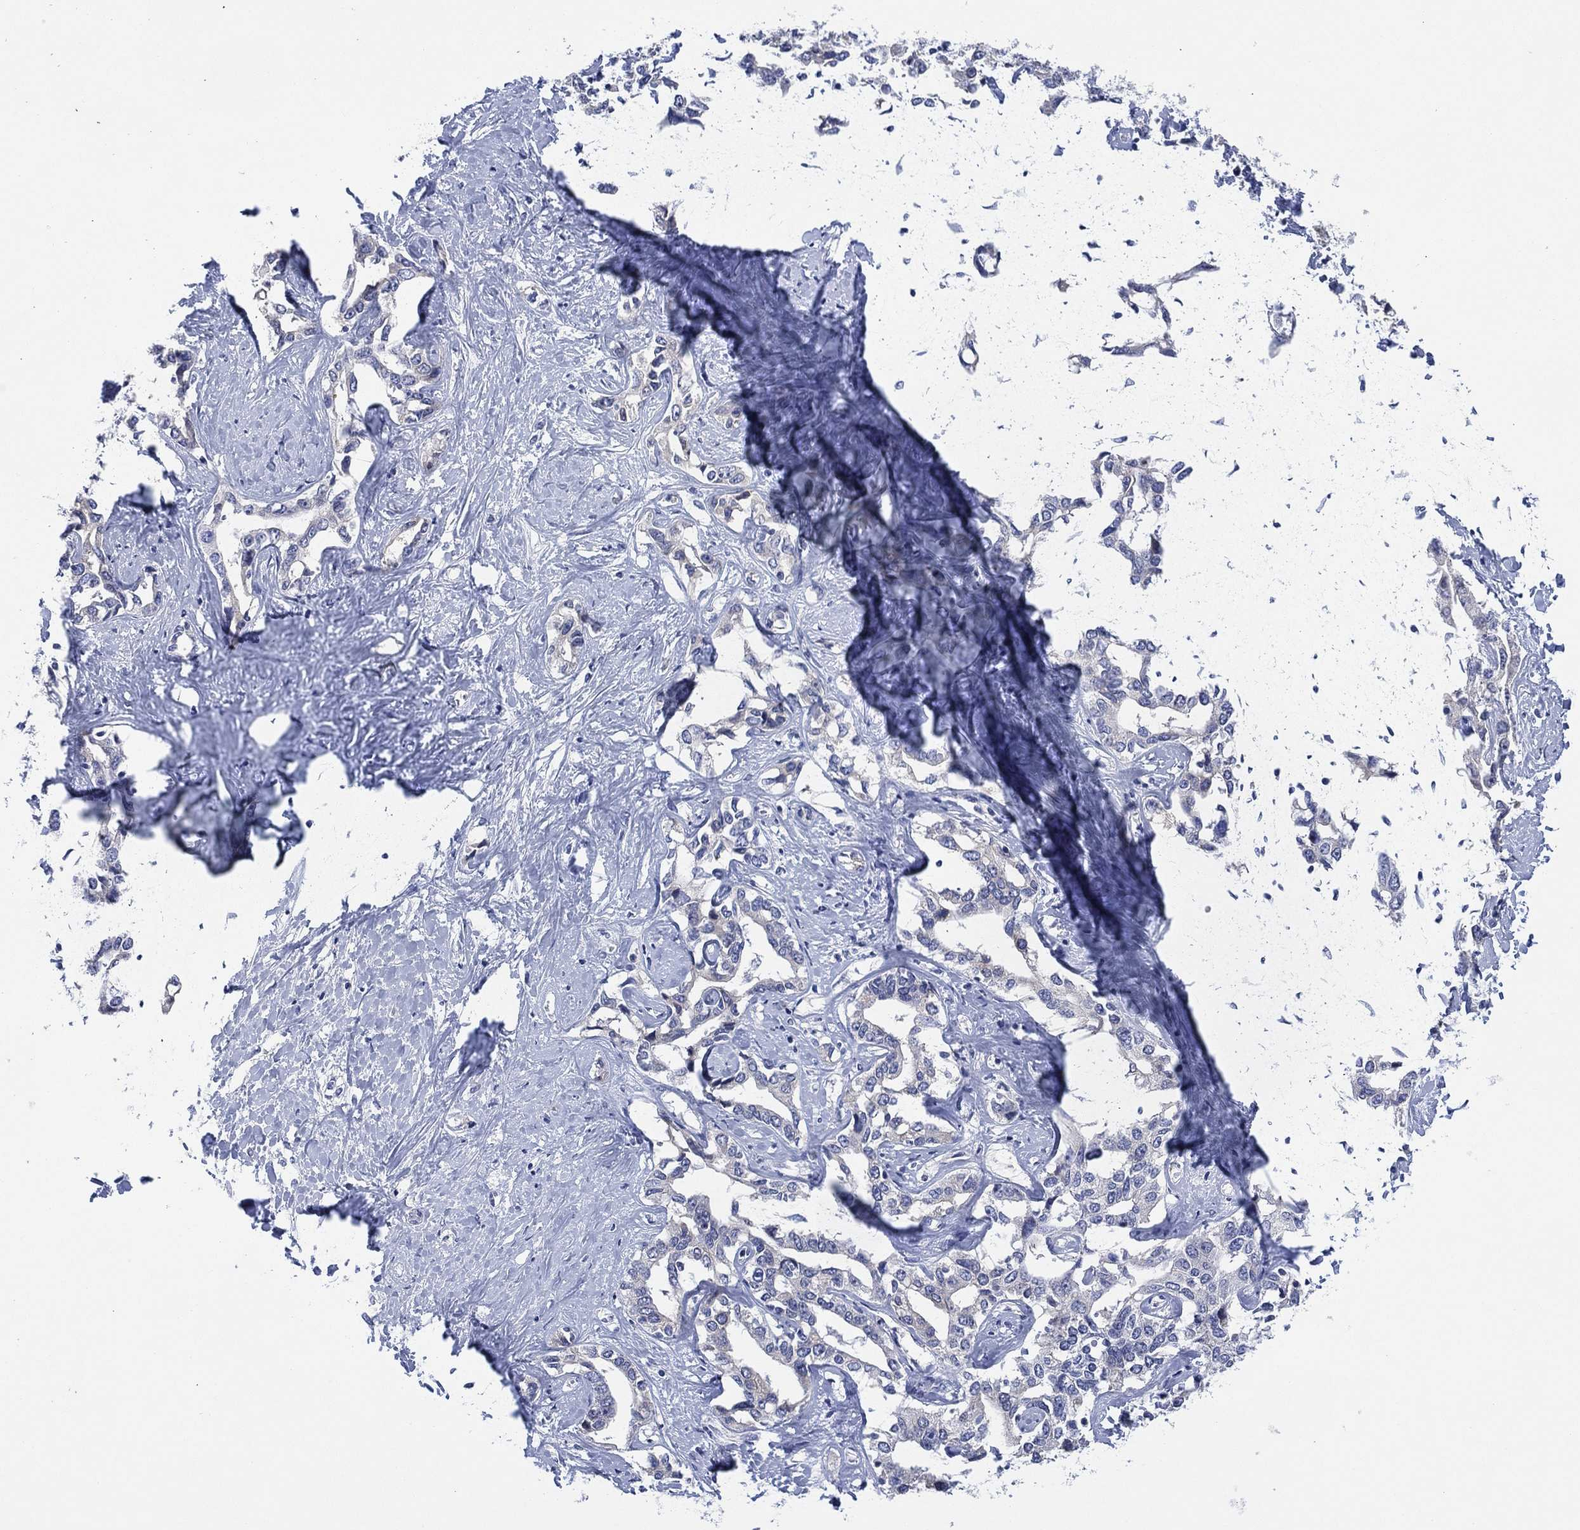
{"staining": {"intensity": "negative", "quantity": "none", "location": "none"}, "tissue": "liver cancer", "cell_type": "Tumor cells", "image_type": "cancer", "snomed": [{"axis": "morphology", "description": "Cholangiocarcinoma"}, {"axis": "topography", "description": "Liver"}], "caption": "Immunohistochemistry image of neoplastic tissue: human cholangiocarcinoma (liver) stained with DAB exhibits no significant protein positivity in tumor cells.", "gene": "CHRNA3", "patient": {"sex": "male", "age": 59}}